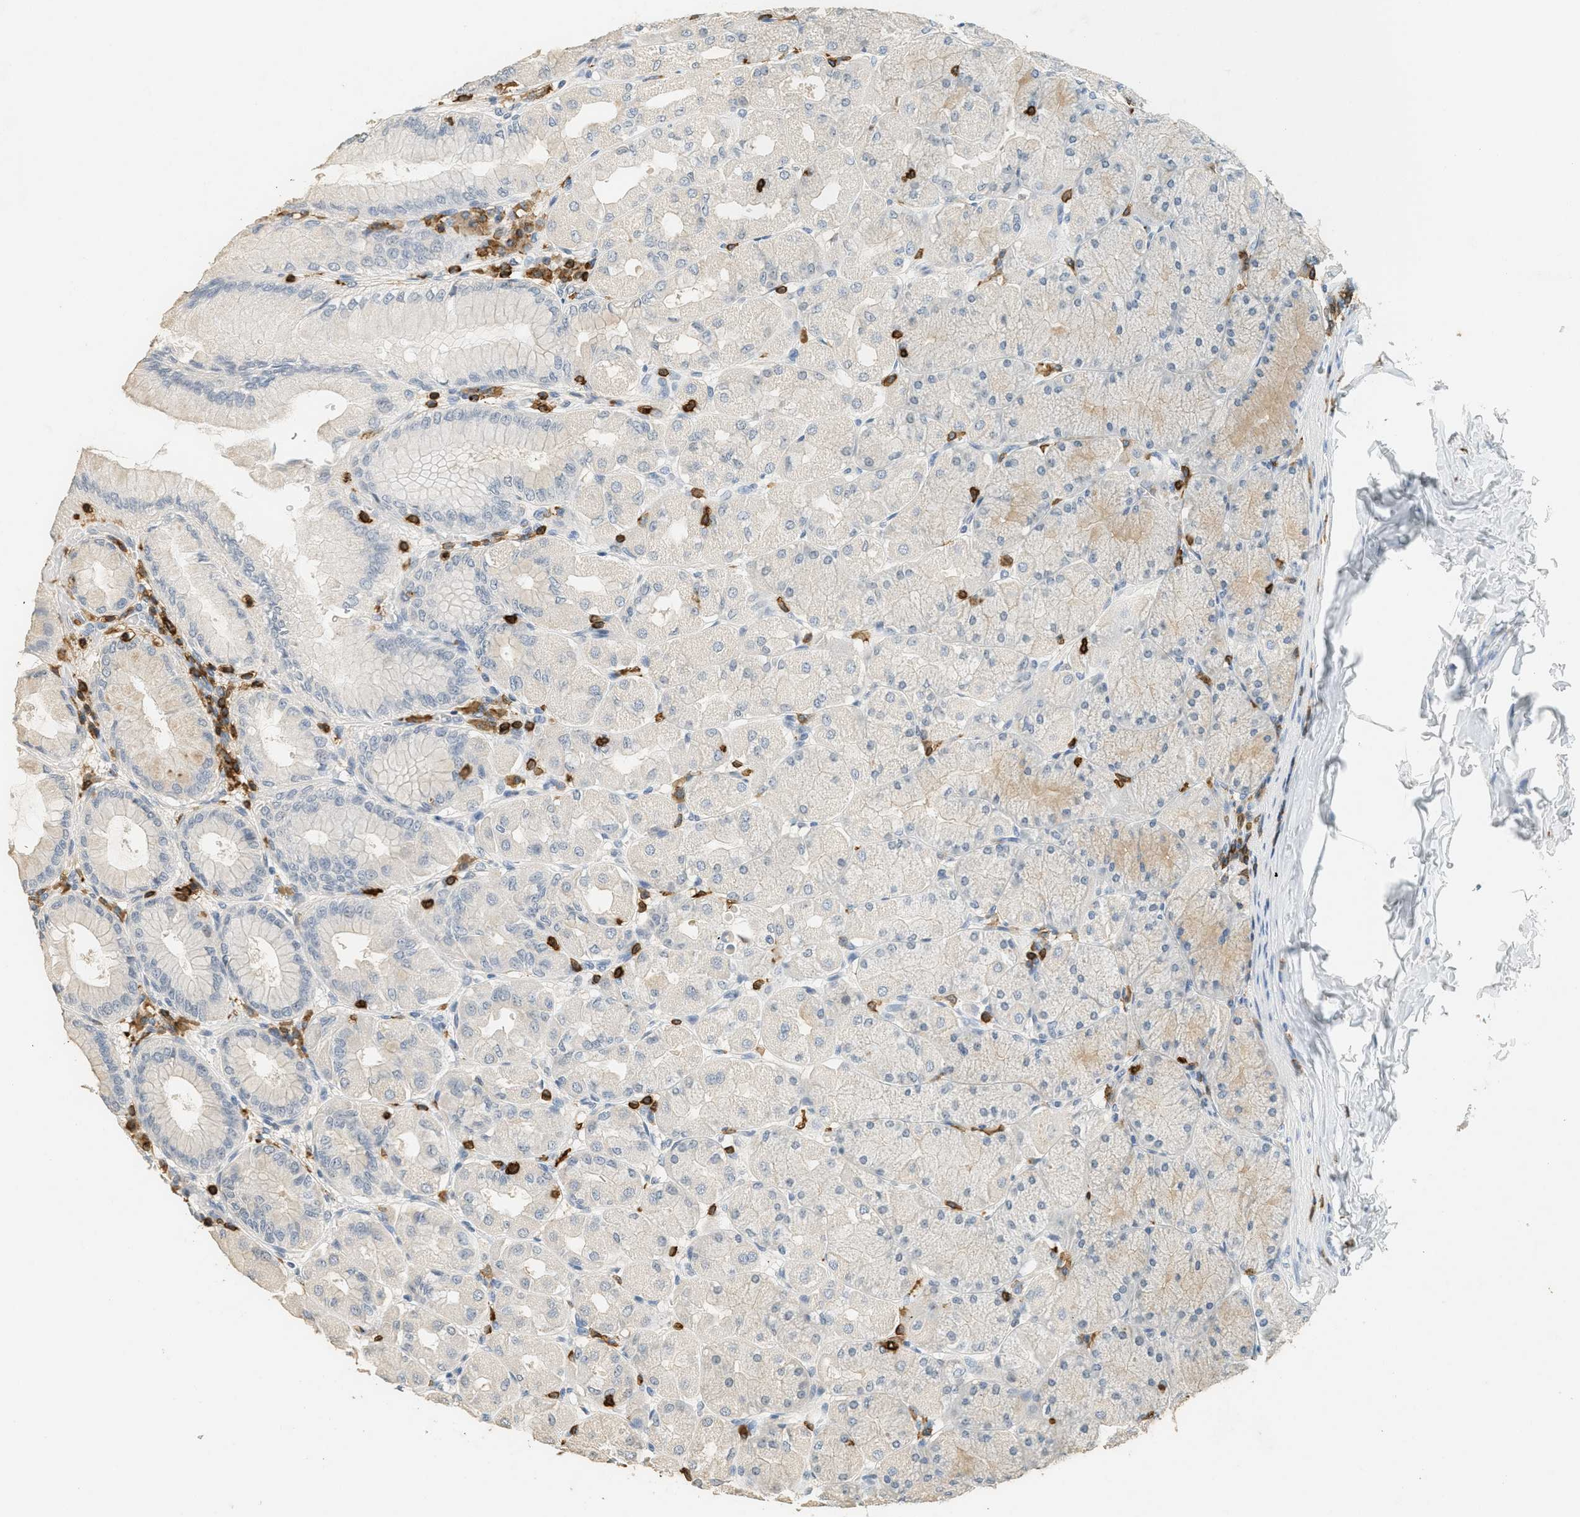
{"staining": {"intensity": "weak", "quantity": "25%-75%", "location": "cytoplasmic/membranous"}, "tissue": "stomach", "cell_type": "Glandular cells", "image_type": "normal", "snomed": [{"axis": "morphology", "description": "Normal tissue, NOS"}, {"axis": "topography", "description": "Stomach, upper"}], "caption": "Immunohistochemical staining of unremarkable human stomach demonstrates low levels of weak cytoplasmic/membranous positivity in about 25%-75% of glandular cells.", "gene": "LSP1", "patient": {"sex": "female", "age": 56}}